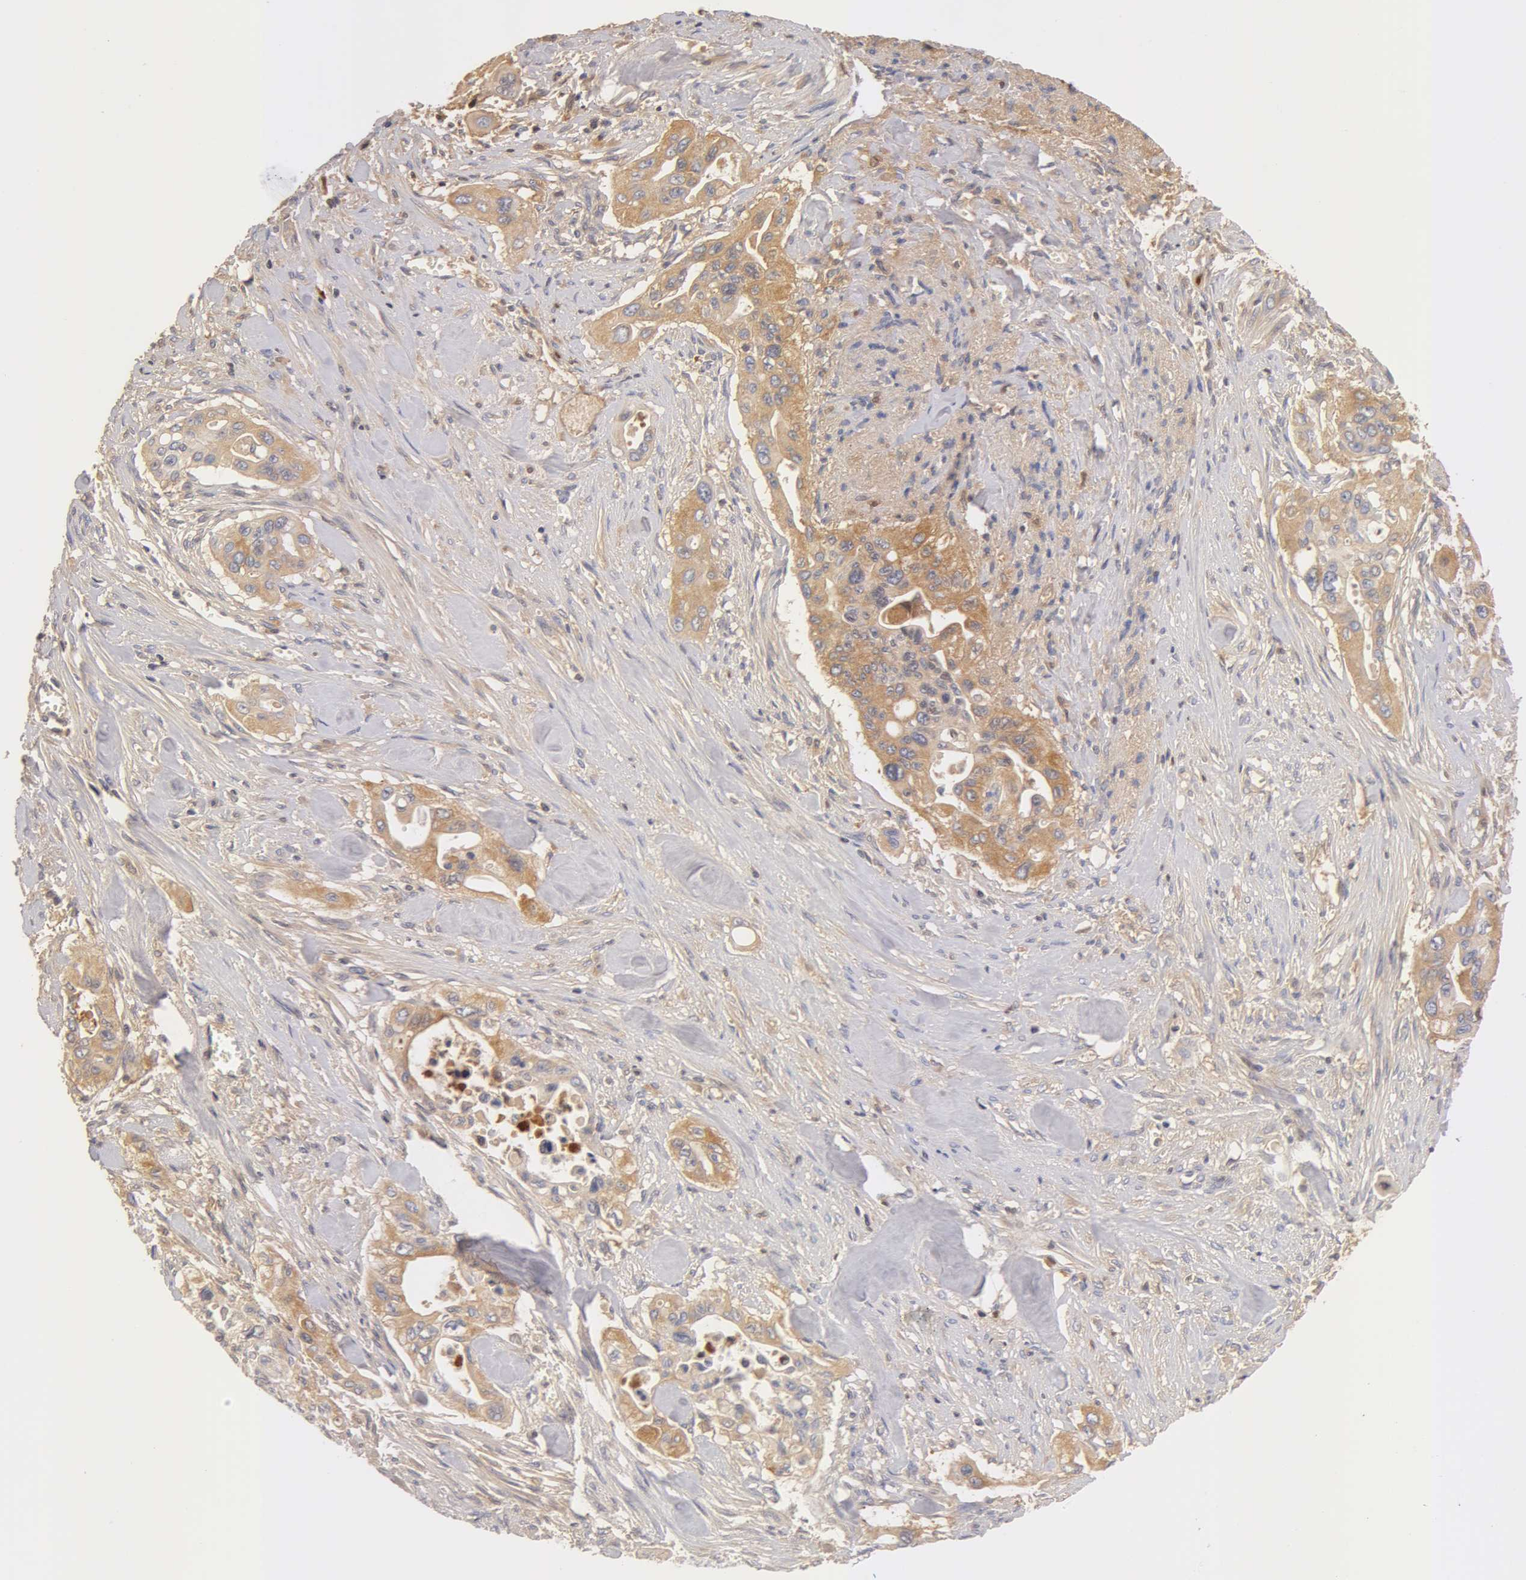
{"staining": {"intensity": "weak", "quantity": "<25%", "location": "cytoplasmic/membranous"}, "tissue": "pancreatic cancer", "cell_type": "Tumor cells", "image_type": "cancer", "snomed": [{"axis": "morphology", "description": "Adenocarcinoma, NOS"}, {"axis": "topography", "description": "Pancreas"}], "caption": "Tumor cells are negative for protein expression in human adenocarcinoma (pancreatic). (DAB IHC visualized using brightfield microscopy, high magnification).", "gene": "AHSG", "patient": {"sex": "male", "age": 77}}